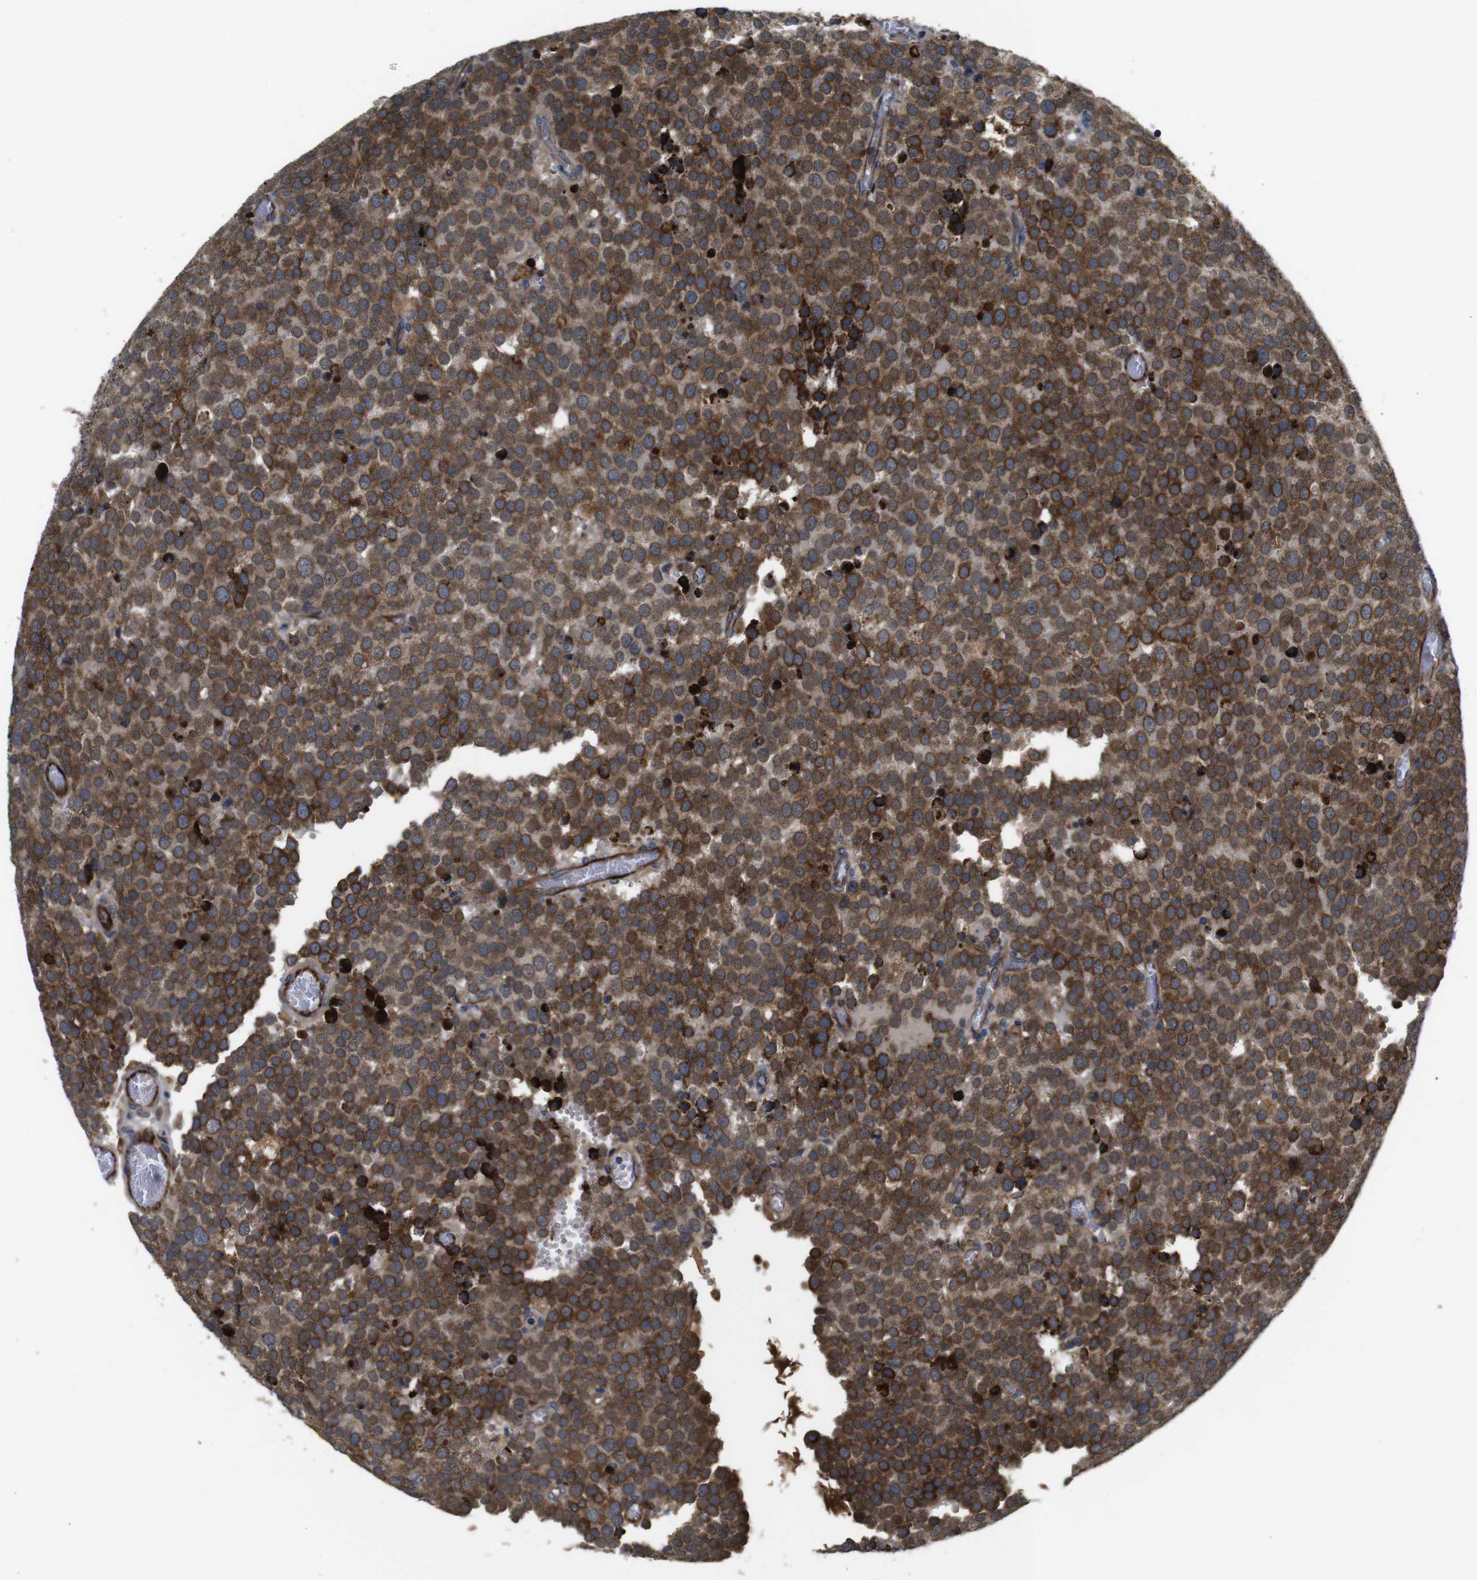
{"staining": {"intensity": "strong", "quantity": ">75%", "location": "cytoplasmic/membranous"}, "tissue": "testis cancer", "cell_type": "Tumor cells", "image_type": "cancer", "snomed": [{"axis": "morphology", "description": "Normal tissue, NOS"}, {"axis": "morphology", "description": "Seminoma, NOS"}, {"axis": "topography", "description": "Testis"}], "caption": "Protein staining reveals strong cytoplasmic/membranous expression in about >75% of tumor cells in testis cancer.", "gene": "UBE2G2", "patient": {"sex": "male", "age": 71}}